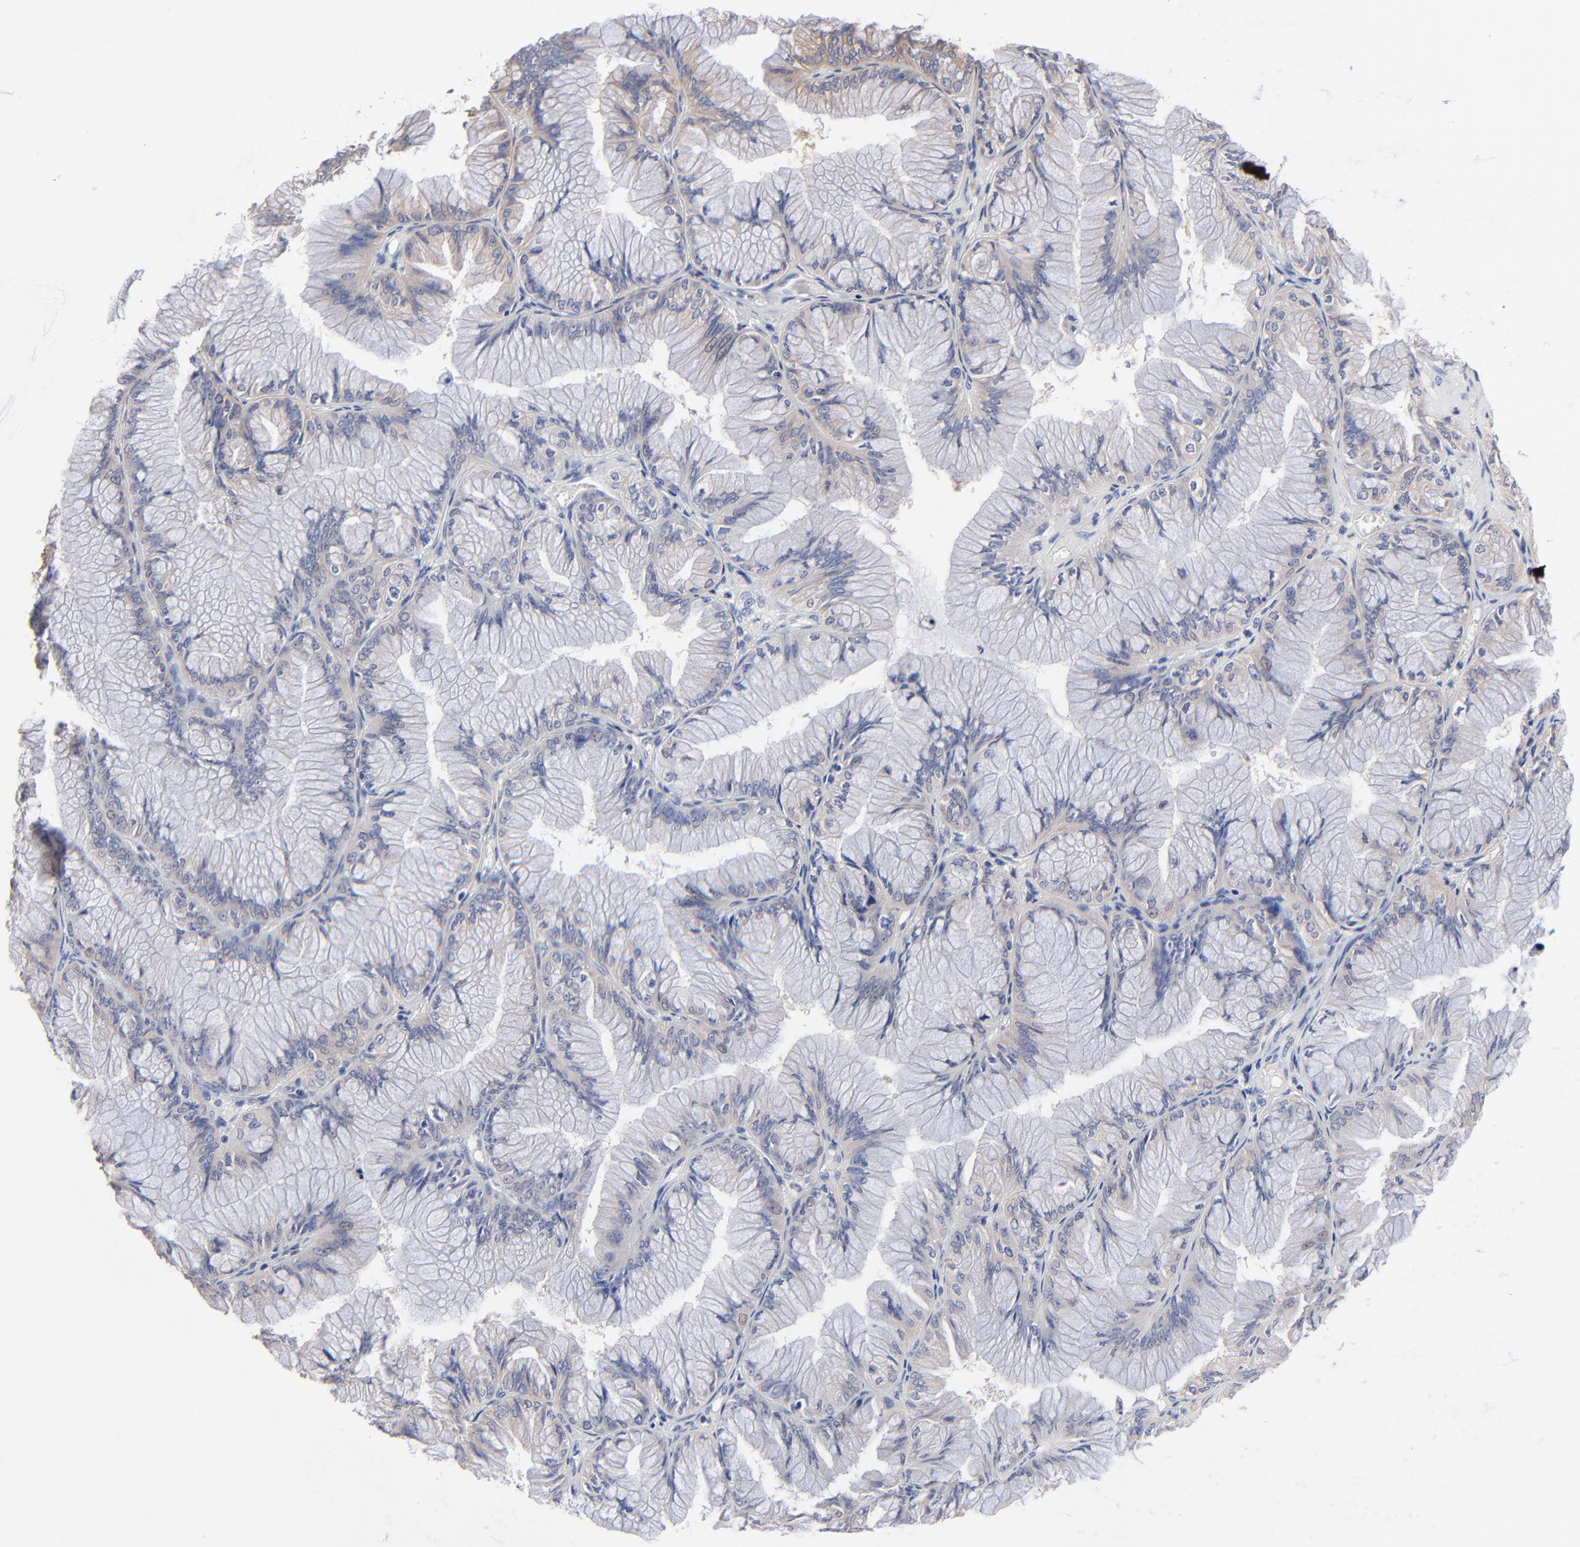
{"staining": {"intensity": "weak", "quantity": ">75%", "location": "cytoplasmic/membranous"}, "tissue": "ovarian cancer", "cell_type": "Tumor cells", "image_type": "cancer", "snomed": [{"axis": "morphology", "description": "Cystadenocarcinoma, mucinous, NOS"}, {"axis": "topography", "description": "Ovary"}], "caption": "Brown immunohistochemical staining in human mucinous cystadenocarcinoma (ovarian) shows weak cytoplasmic/membranous positivity in approximately >75% of tumor cells.", "gene": "PPFIBP2", "patient": {"sex": "female", "age": 63}}